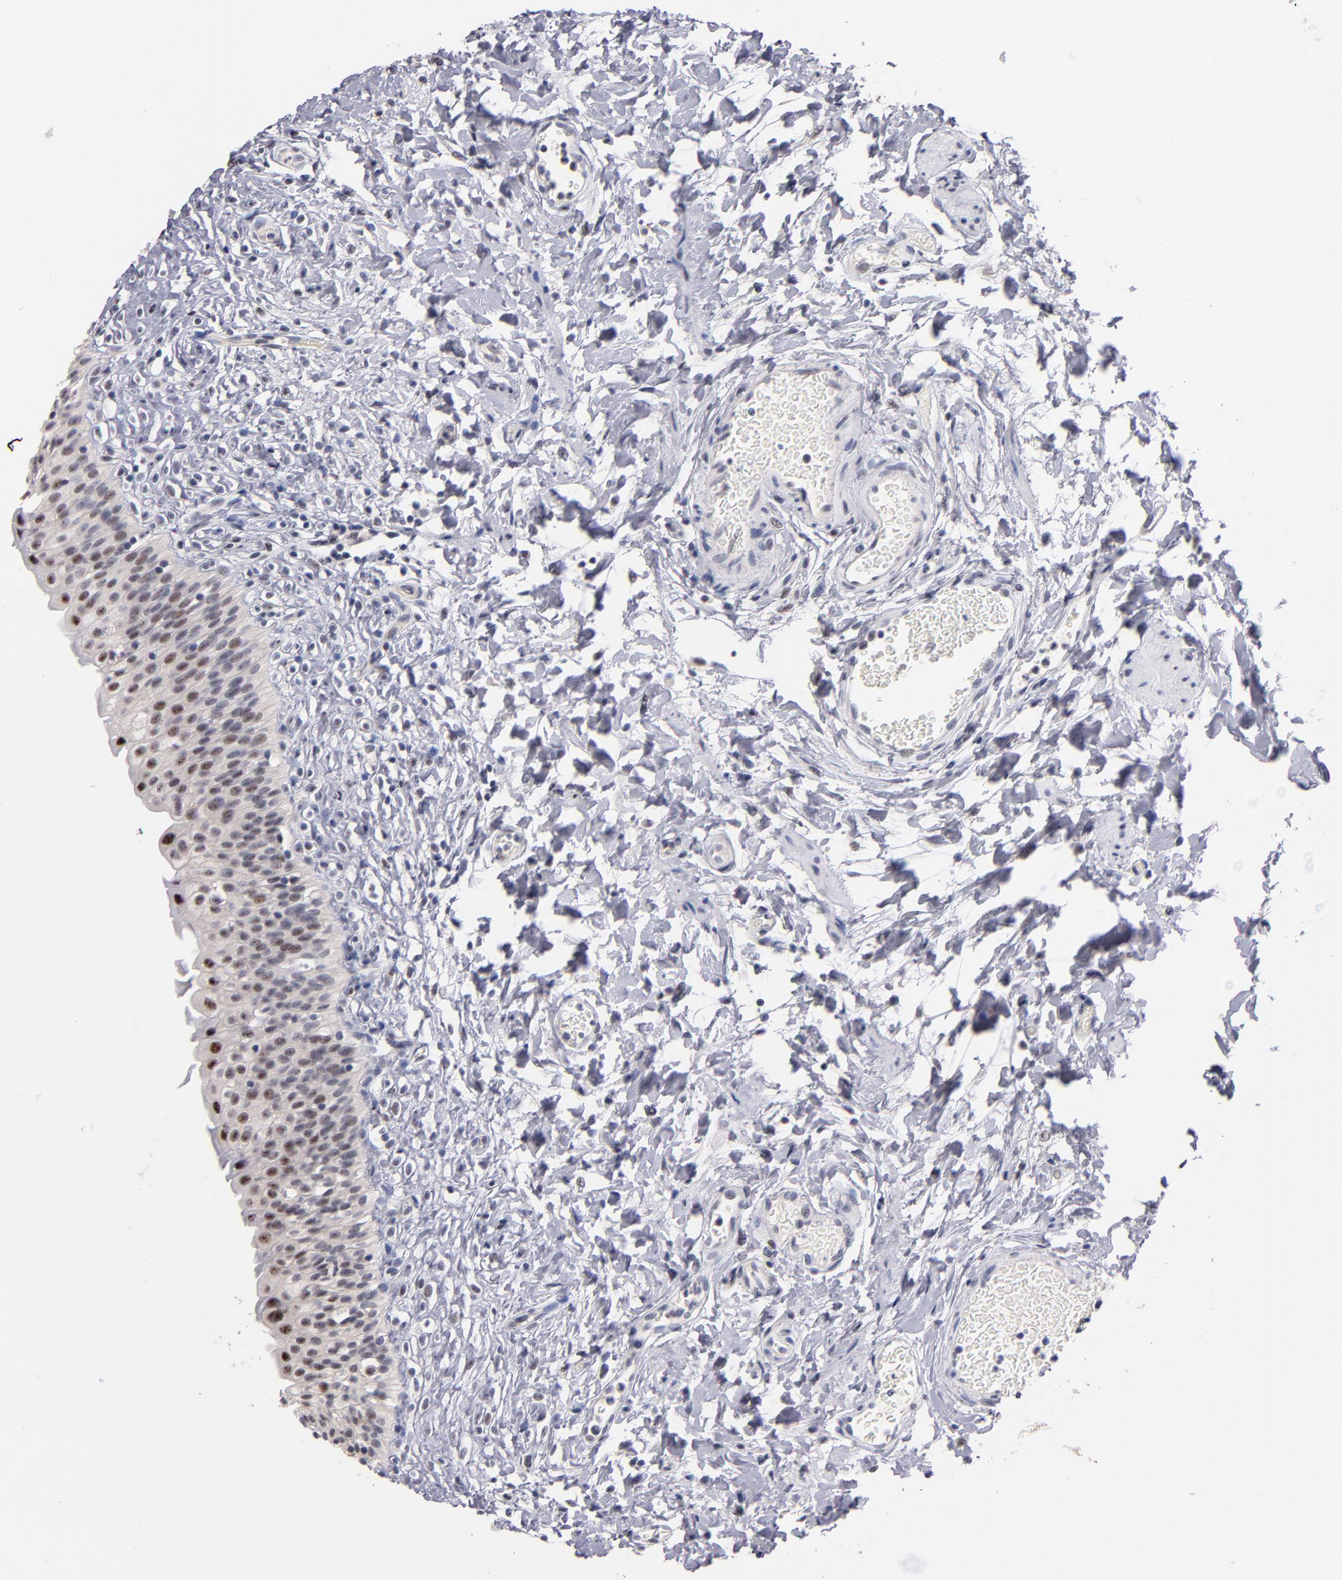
{"staining": {"intensity": "moderate", "quantity": "25%-75%", "location": "nuclear"}, "tissue": "urinary bladder", "cell_type": "Urothelial cells", "image_type": "normal", "snomed": [{"axis": "morphology", "description": "Normal tissue, NOS"}, {"axis": "topography", "description": "Urinary bladder"}], "caption": "Protein positivity by IHC demonstrates moderate nuclear expression in approximately 25%-75% of urothelial cells in normal urinary bladder.", "gene": "RAF1", "patient": {"sex": "female", "age": 80}}